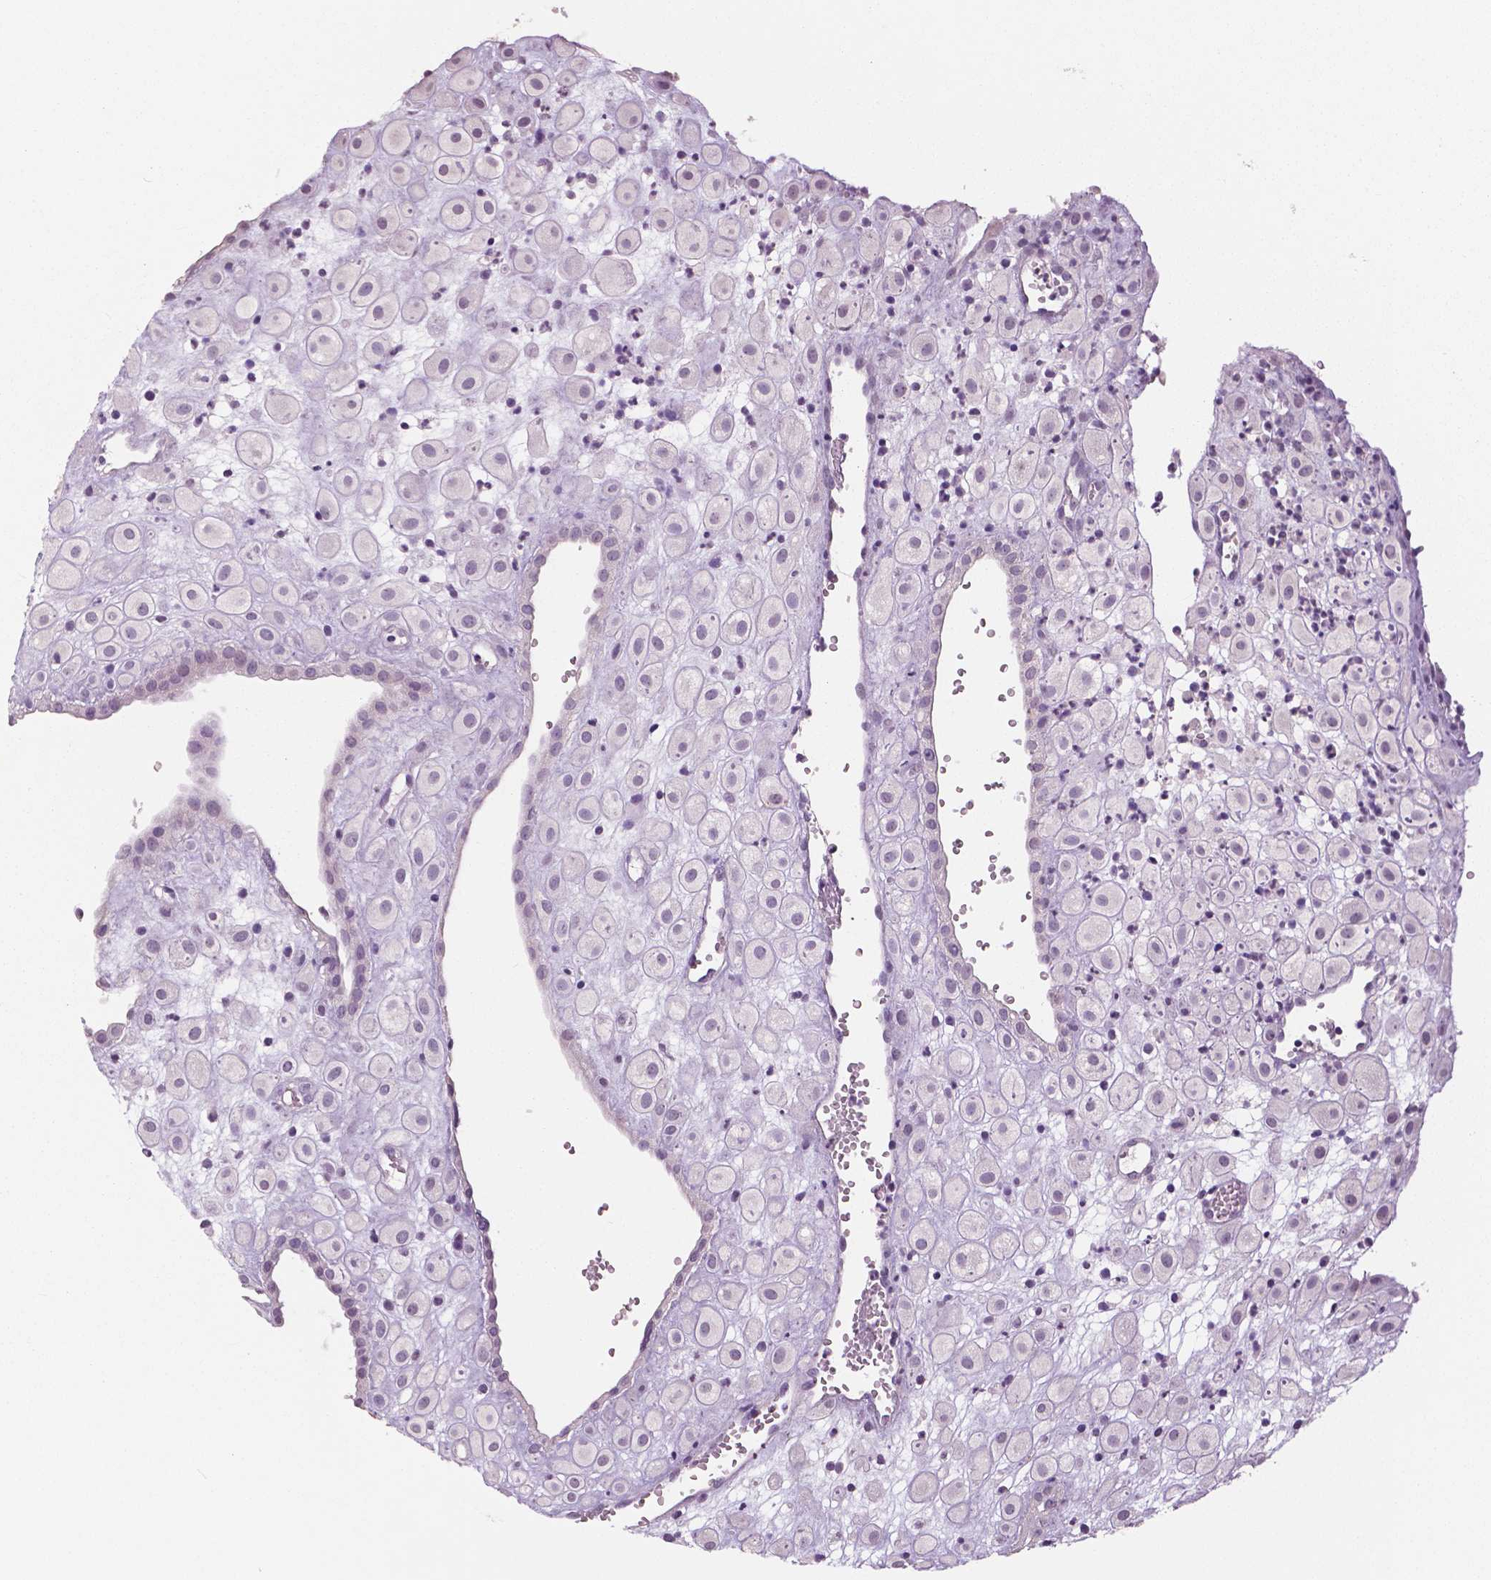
{"staining": {"intensity": "negative", "quantity": "none", "location": "none"}, "tissue": "placenta", "cell_type": "Decidual cells", "image_type": "normal", "snomed": [{"axis": "morphology", "description": "Normal tissue, NOS"}, {"axis": "topography", "description": "Placenta"}], "caption": "This is an immunohistochemistry (IHC) histopathology image of normal human placenta. There is no expression in decidual cells.", "gene": "NECAB1", "patient": {"sex": "female", "age": 24}}